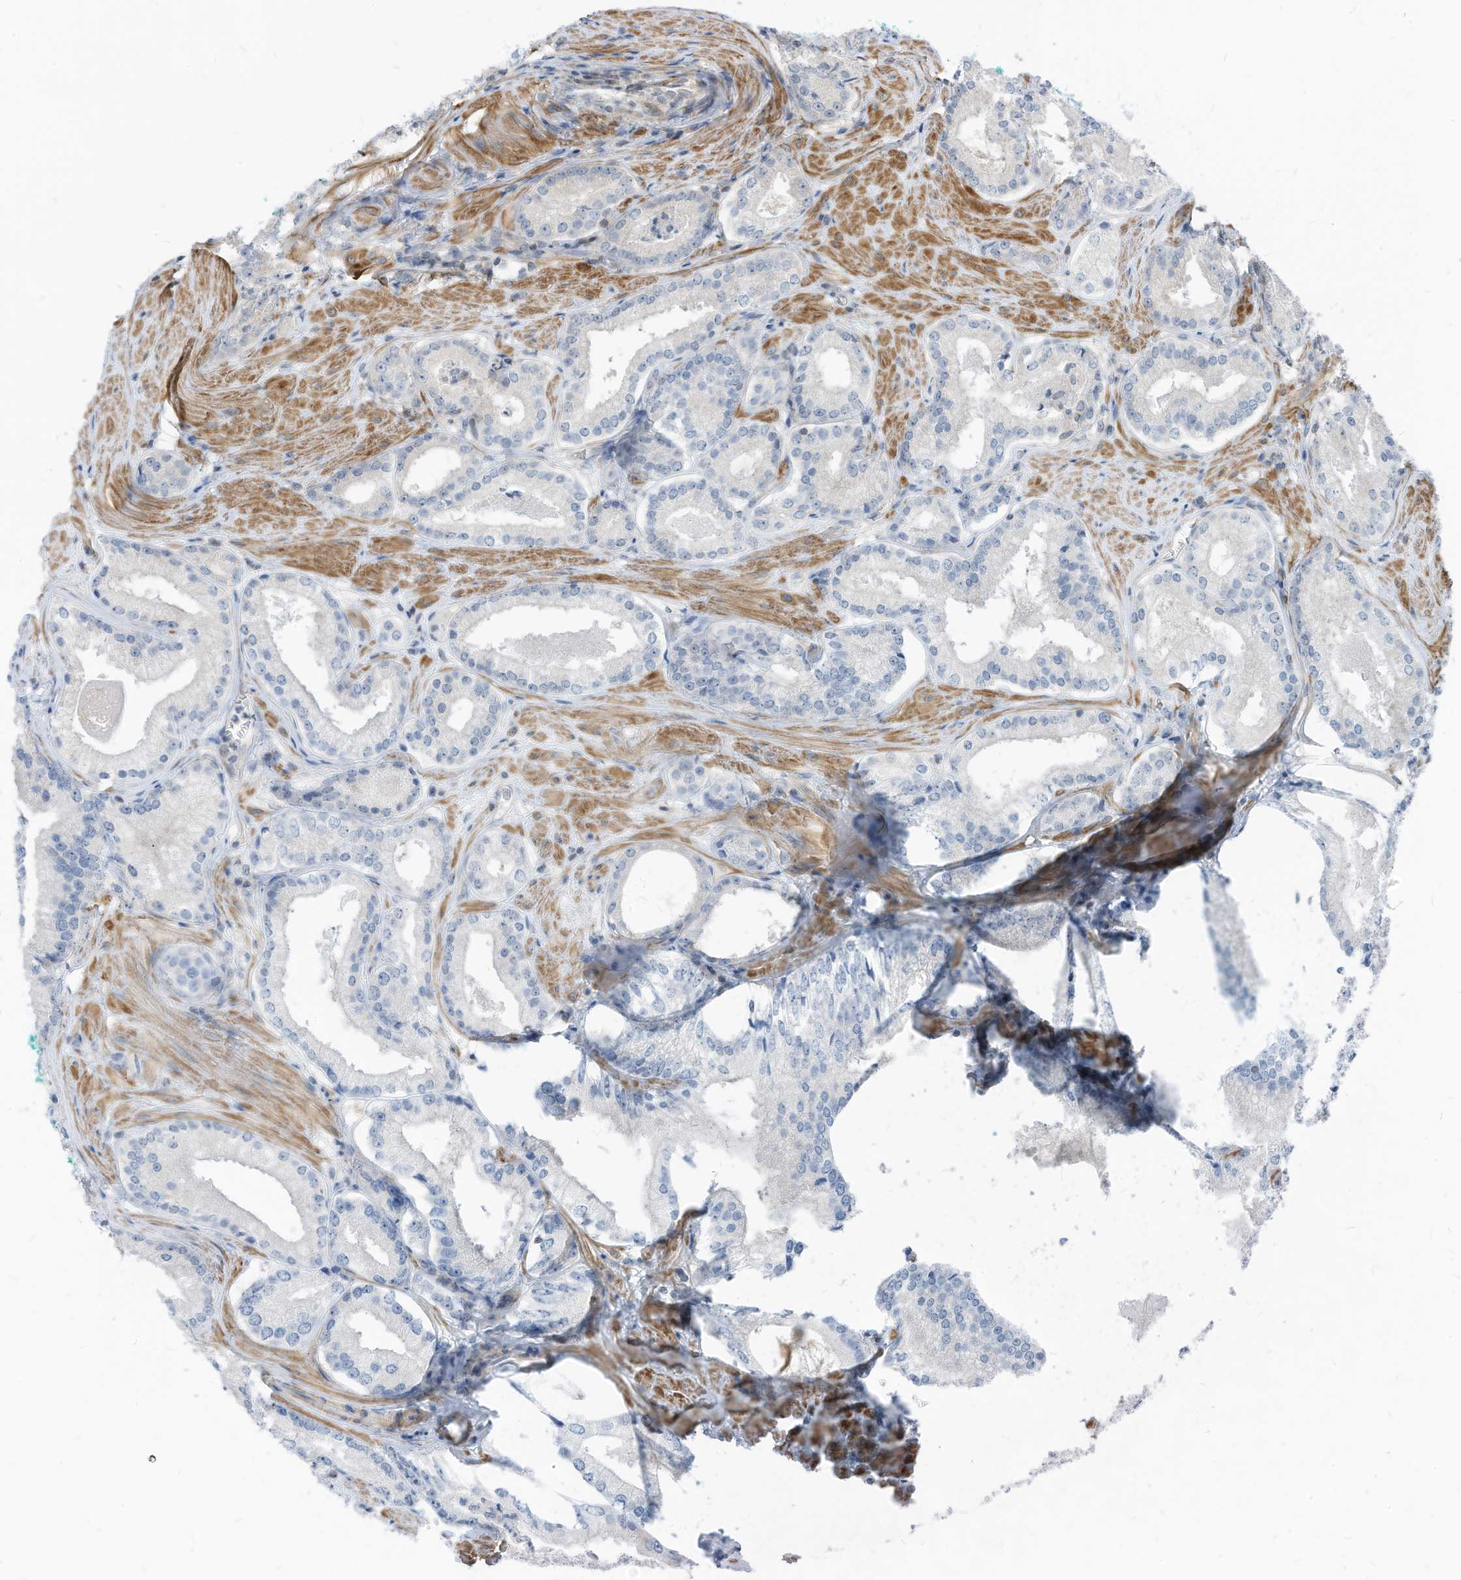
{"staining": {"intensity": "negative", "quantity": "none", "location": "none"}, "tissue": "prostate cancer", "cell_type": "Tumor cells", "image_type": "cancer", "snomed": [{"axis": "morphology", "description": "Adenocarcinoma, Low grade"}, {"axis": "topography", "description": "Prostate"}], "caption": "High power microscopy image of an IHC micrograph of prostate low-grade adenocarcinoma, revealing no significant expression in tumor cells.", "gene": "GPATCH3", "patient": {"sex": "male", "age": 54}}